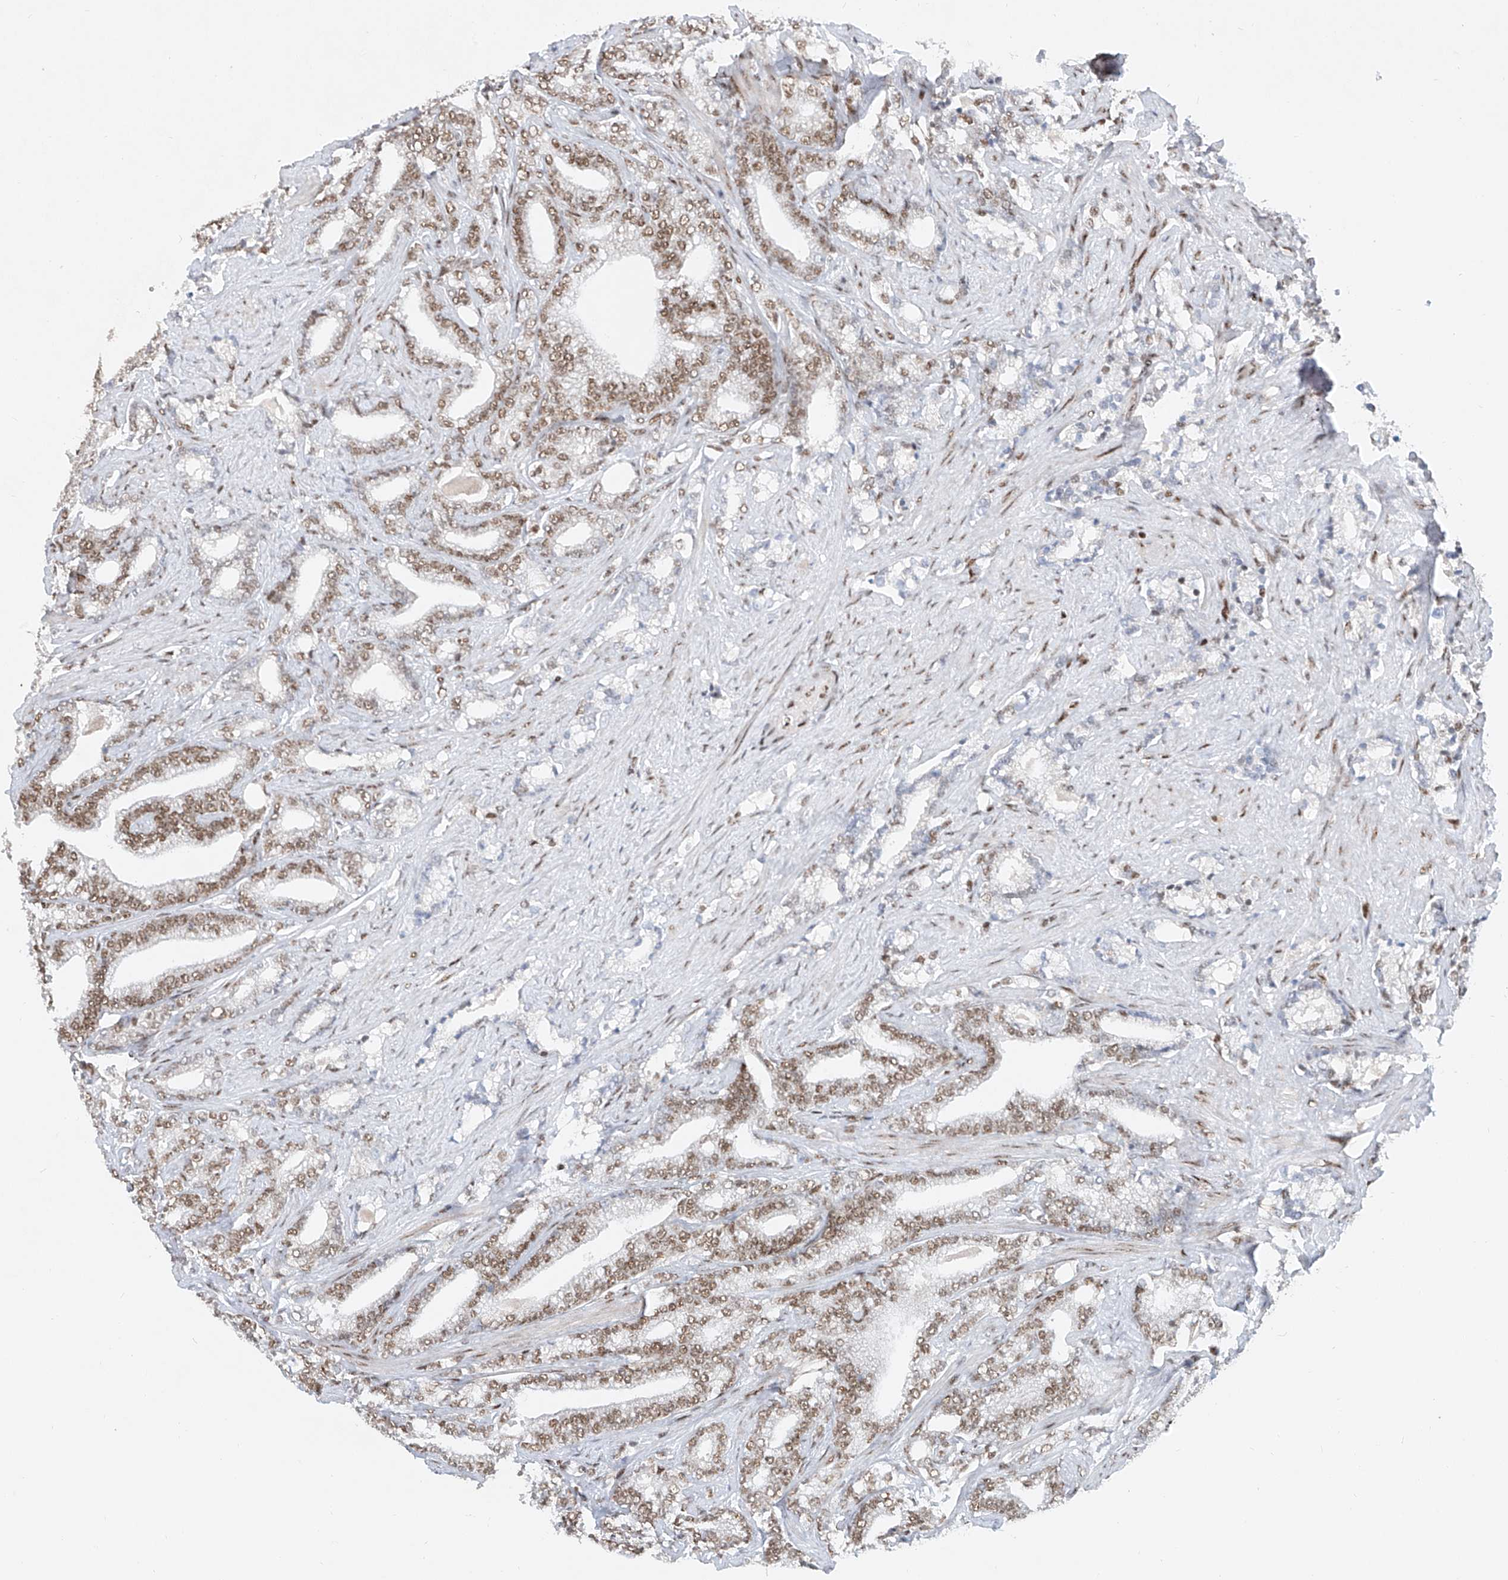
{"staining": {"intensity": "moderate", "quantity": ">75%", "location": "nuclear"}, "tissue": "prostate cancer", "cell_type": "Tumor cells", "image_type": "cancer", "snomed": [{"axis": "morphology", "description": "Adenocarcinoma, High grade"}, {"axis": "topography", "description": "Prostate and seminal vesicle, NOS"}], "caption": "Protein staining of adenocarcinoma (high-grade) (prostate) tissue shows moderate nuclear expression in approximately >75% of tumor cells.", "gene": "TAF4", "patient": {"sex": "male", "age": 67}}